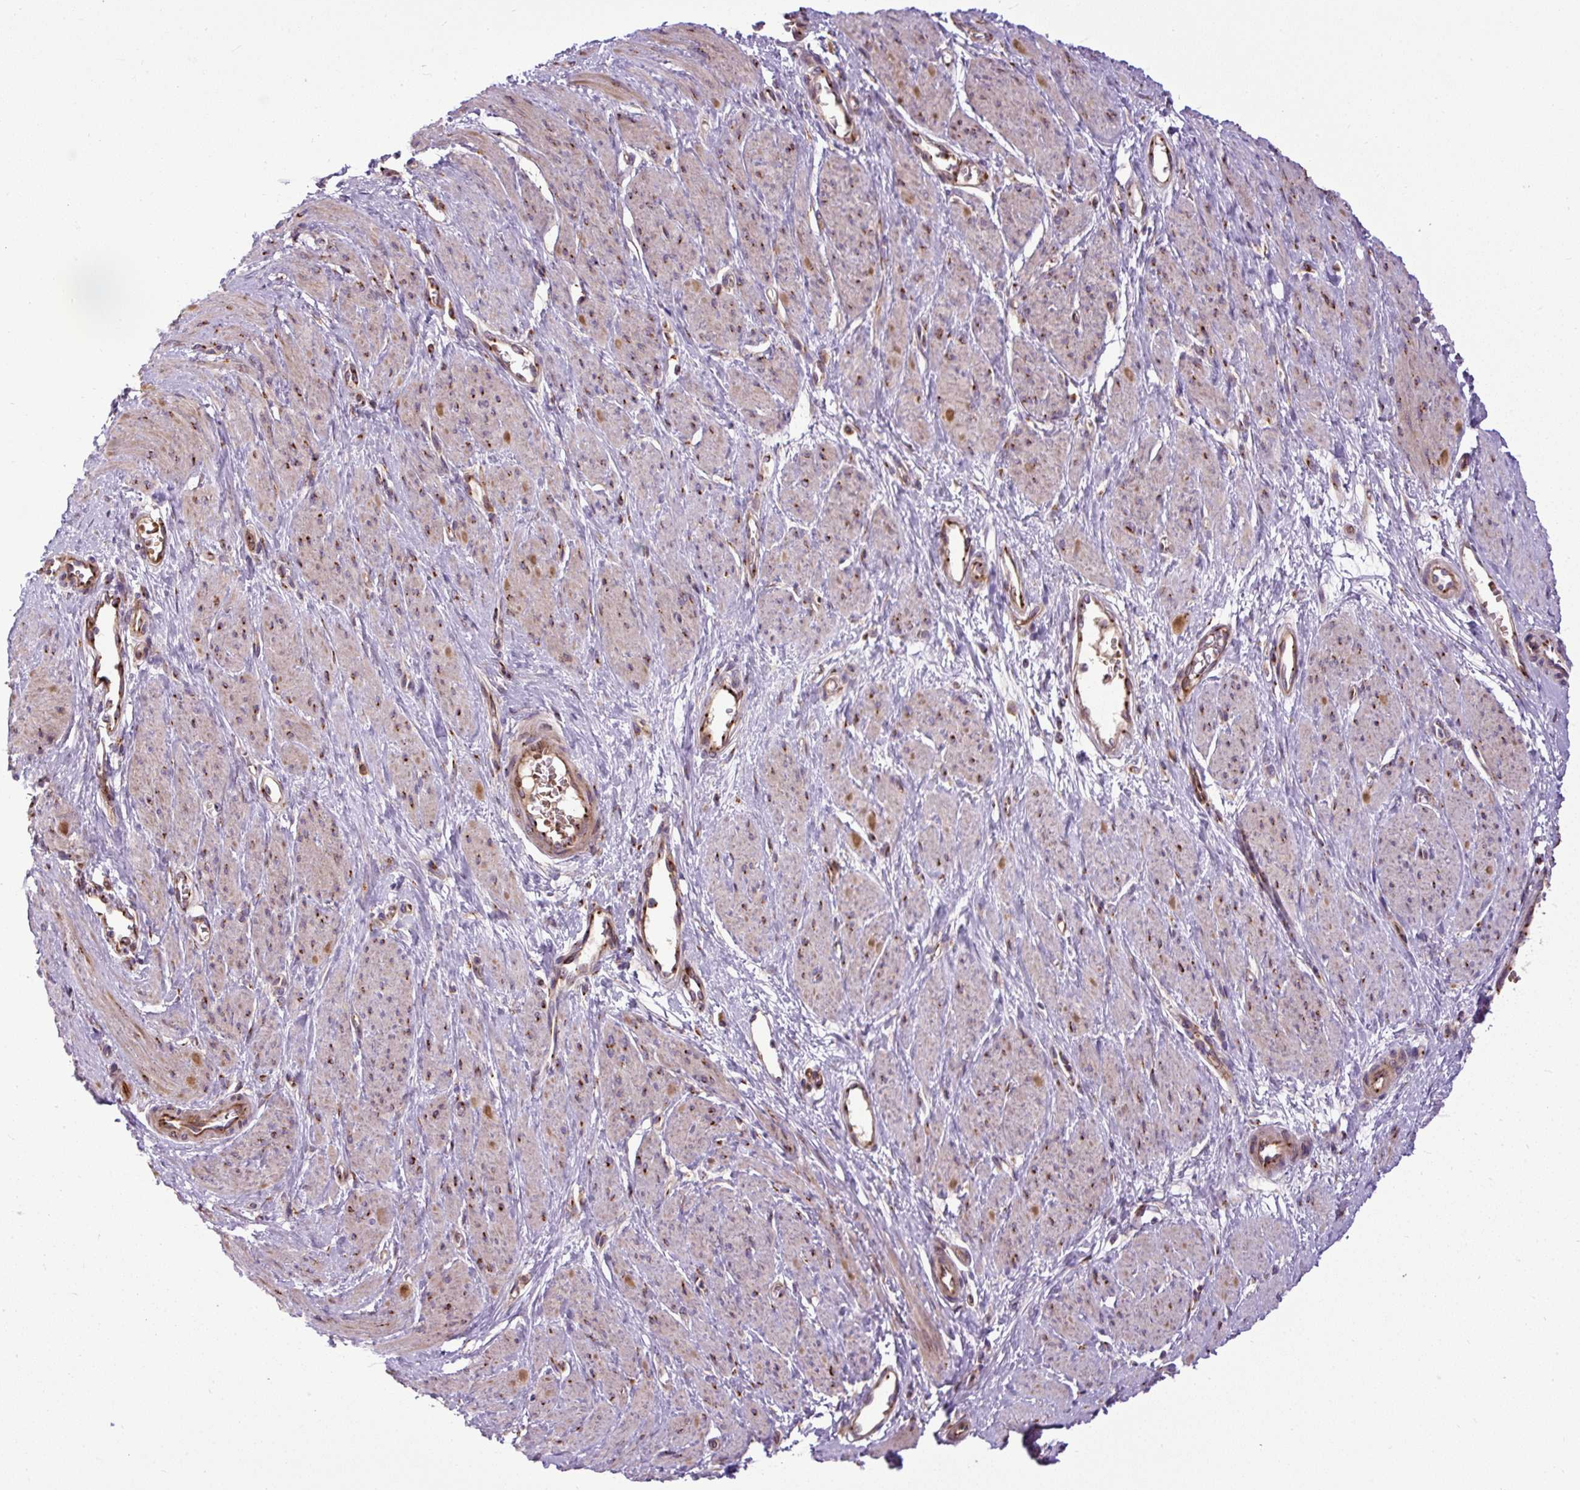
{"staining": {"intensity": "moderate", "quantity": "<25%", "location": "cytoplasmic/membranous"}, "tissue": "smooth muscle", "cell_type": "Smooth muscle cells", "image_type": "normal", "snomed": [{"axis": "morphology", "description": "Normal tissue, NOS"}, {"axis": "topography", "description": "Smooth muscle"}, {"axis": "topography", "description": "Uterus"}], "caption": "The image reveals staining of benign smooth muscle, revealing moderate cytoplasmic/membranous protein expression (brown color) within smooth muscle cells.", "gene": "MSMP", "patient": {"sex": "female", "age": 39}}